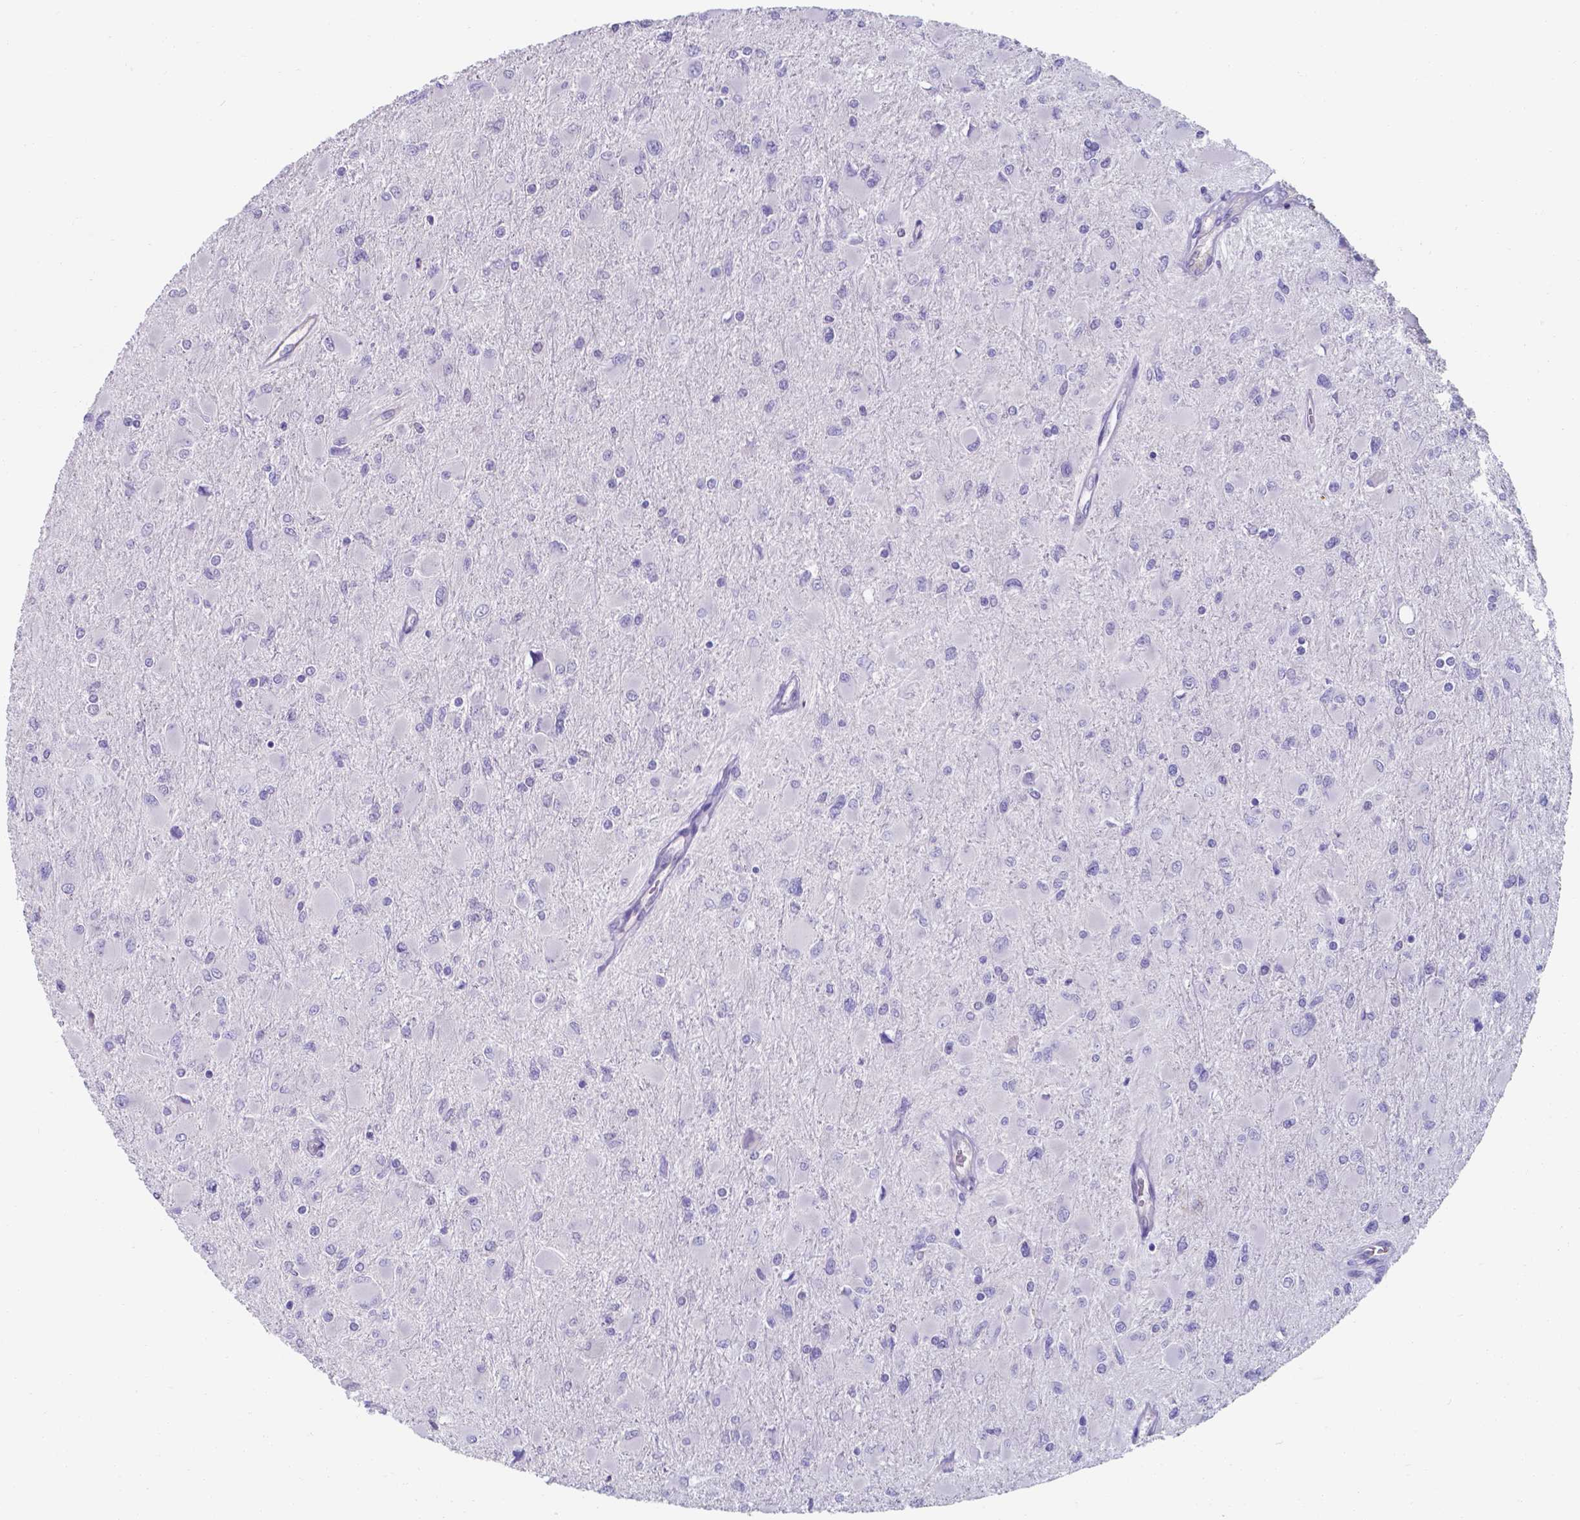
{"staining": {"intensity": "negative", "quantity": "none", "location": "none"}, "tissue": "glioma", "cell_type": "Tumor cells", "image_type": "cancer", "snomed": [{"axis": "morphology", "description": "Glioma, malignant, High grade"}, {"axis": "topography", "description": "Cerebral cortex"}], "caption": "This is a photomicrograph of immunohistochemistry staining of glioma, which shows no positivity in tumor cells.", "gene": "UBE2J1", "patient": {"sex": "female", "age": 36}}